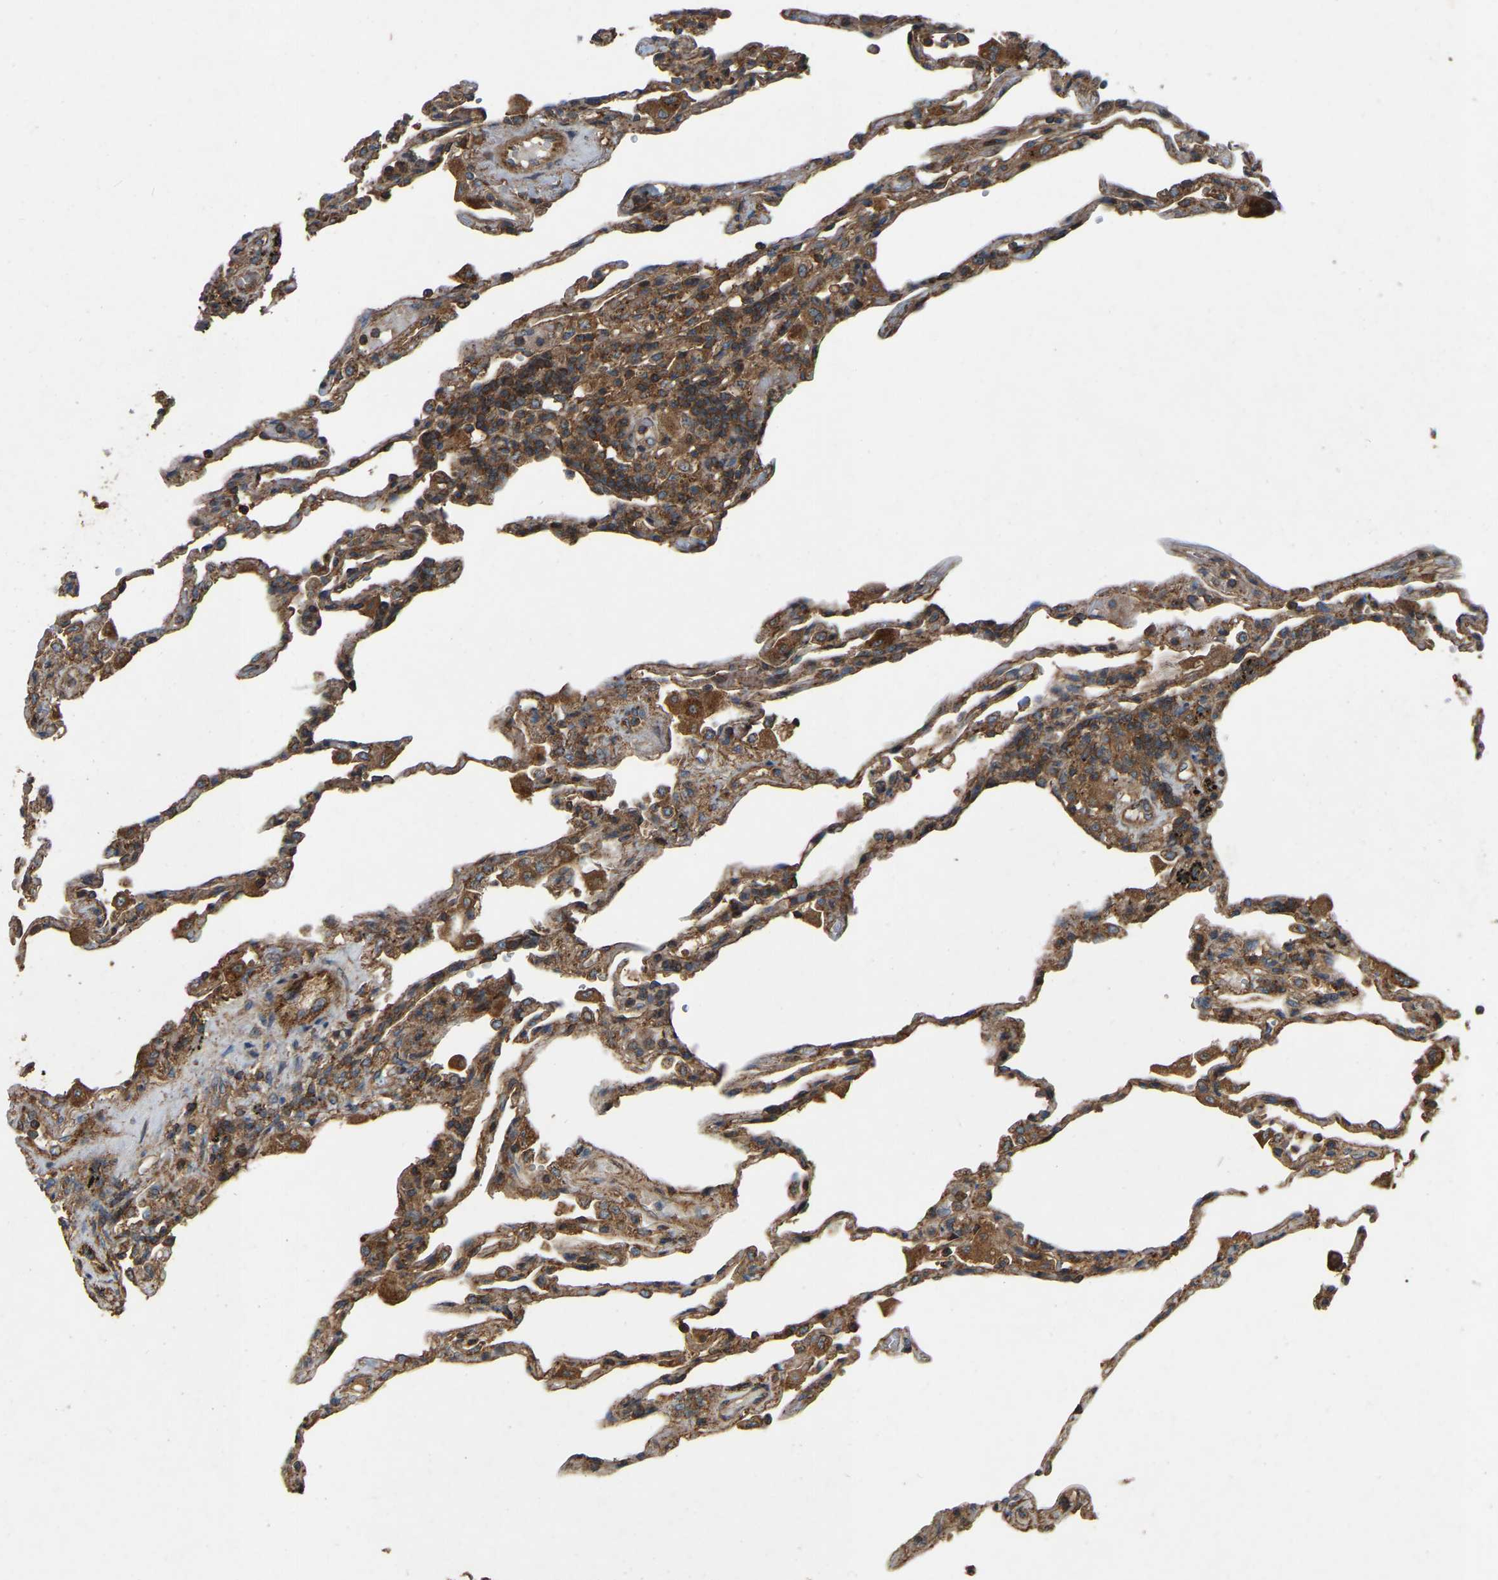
{"staining": {"intensity": "moderate", "quantity": ">75%", "location": "cytoplasmic/membranous"}, "tissue": "lung", "cell_type": "Alveolar cells", "image_type": "normal", "snomed": [{"axis": "morphology", "description": "Normal tissue, NOS"}, {"axis": "topography", "description": "Lung"}], "caption": "Approximately >75% of alveolar cells in normal lung display moderate cytoplasmic/membranous protein positivity as visualized by brown immunohistochemical staining.", "gene": "SAMD9L", "patient": {"sex": "male", "age": 59}}